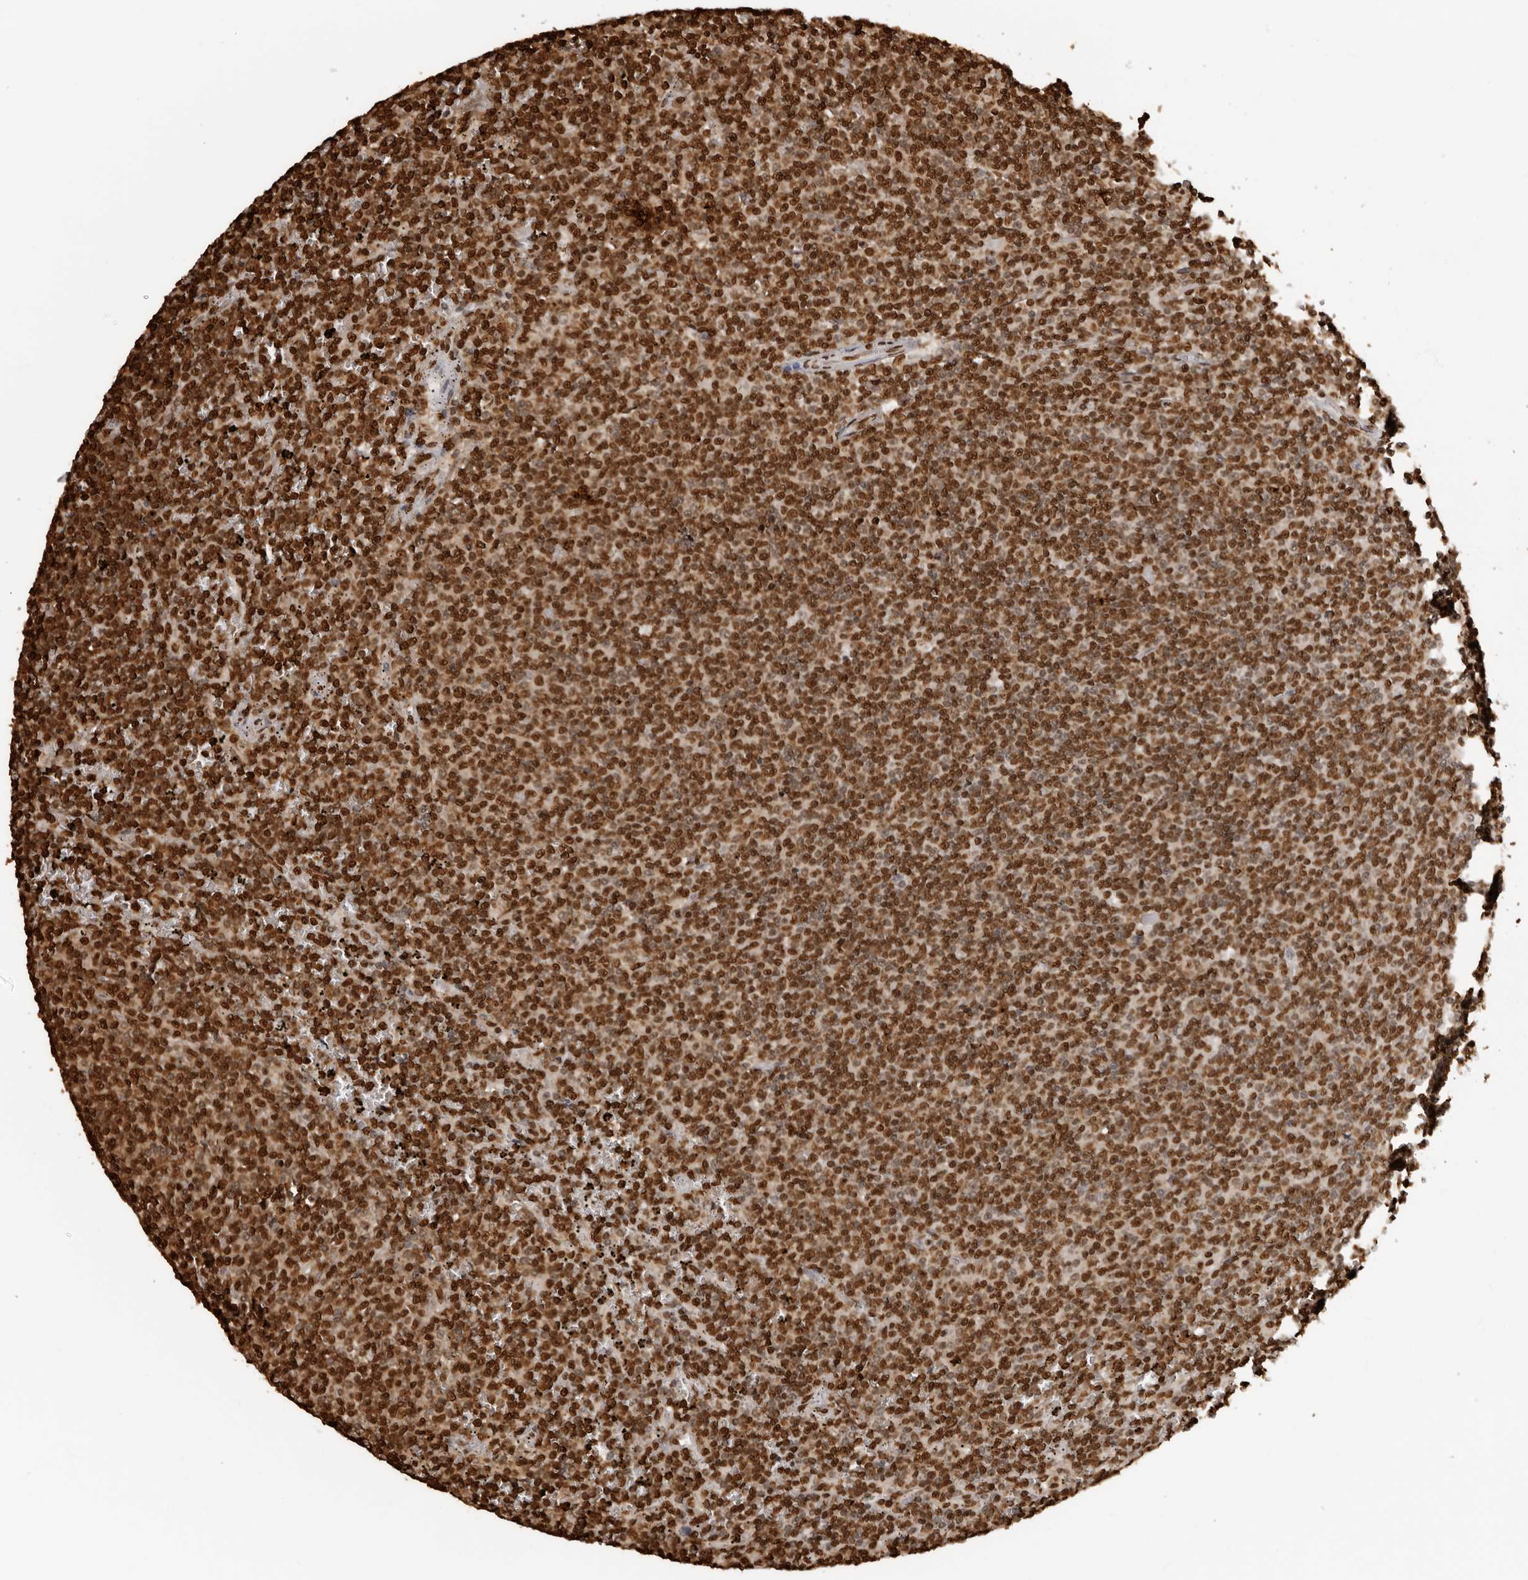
{"staining": {"intensity": "strong", "quantity": ">75%", "location": "nuclear"}, "tissue": "lymphoma", "cell_type": "Tumor cells", "image_type": "cancer", "snomed": [{"axis": "morphology", "description": "Malignant lymphoma, non-Hodgkin's type, Low grade"}, {"axis": "topography", "description": "Spleen"}], "caption": "The immunohistochemical stain shows strong nuclear expression in tumor cells of lymphoma tissue.", "gene": "ZFP91", "patient": {"sex": "female", "age": 50}}